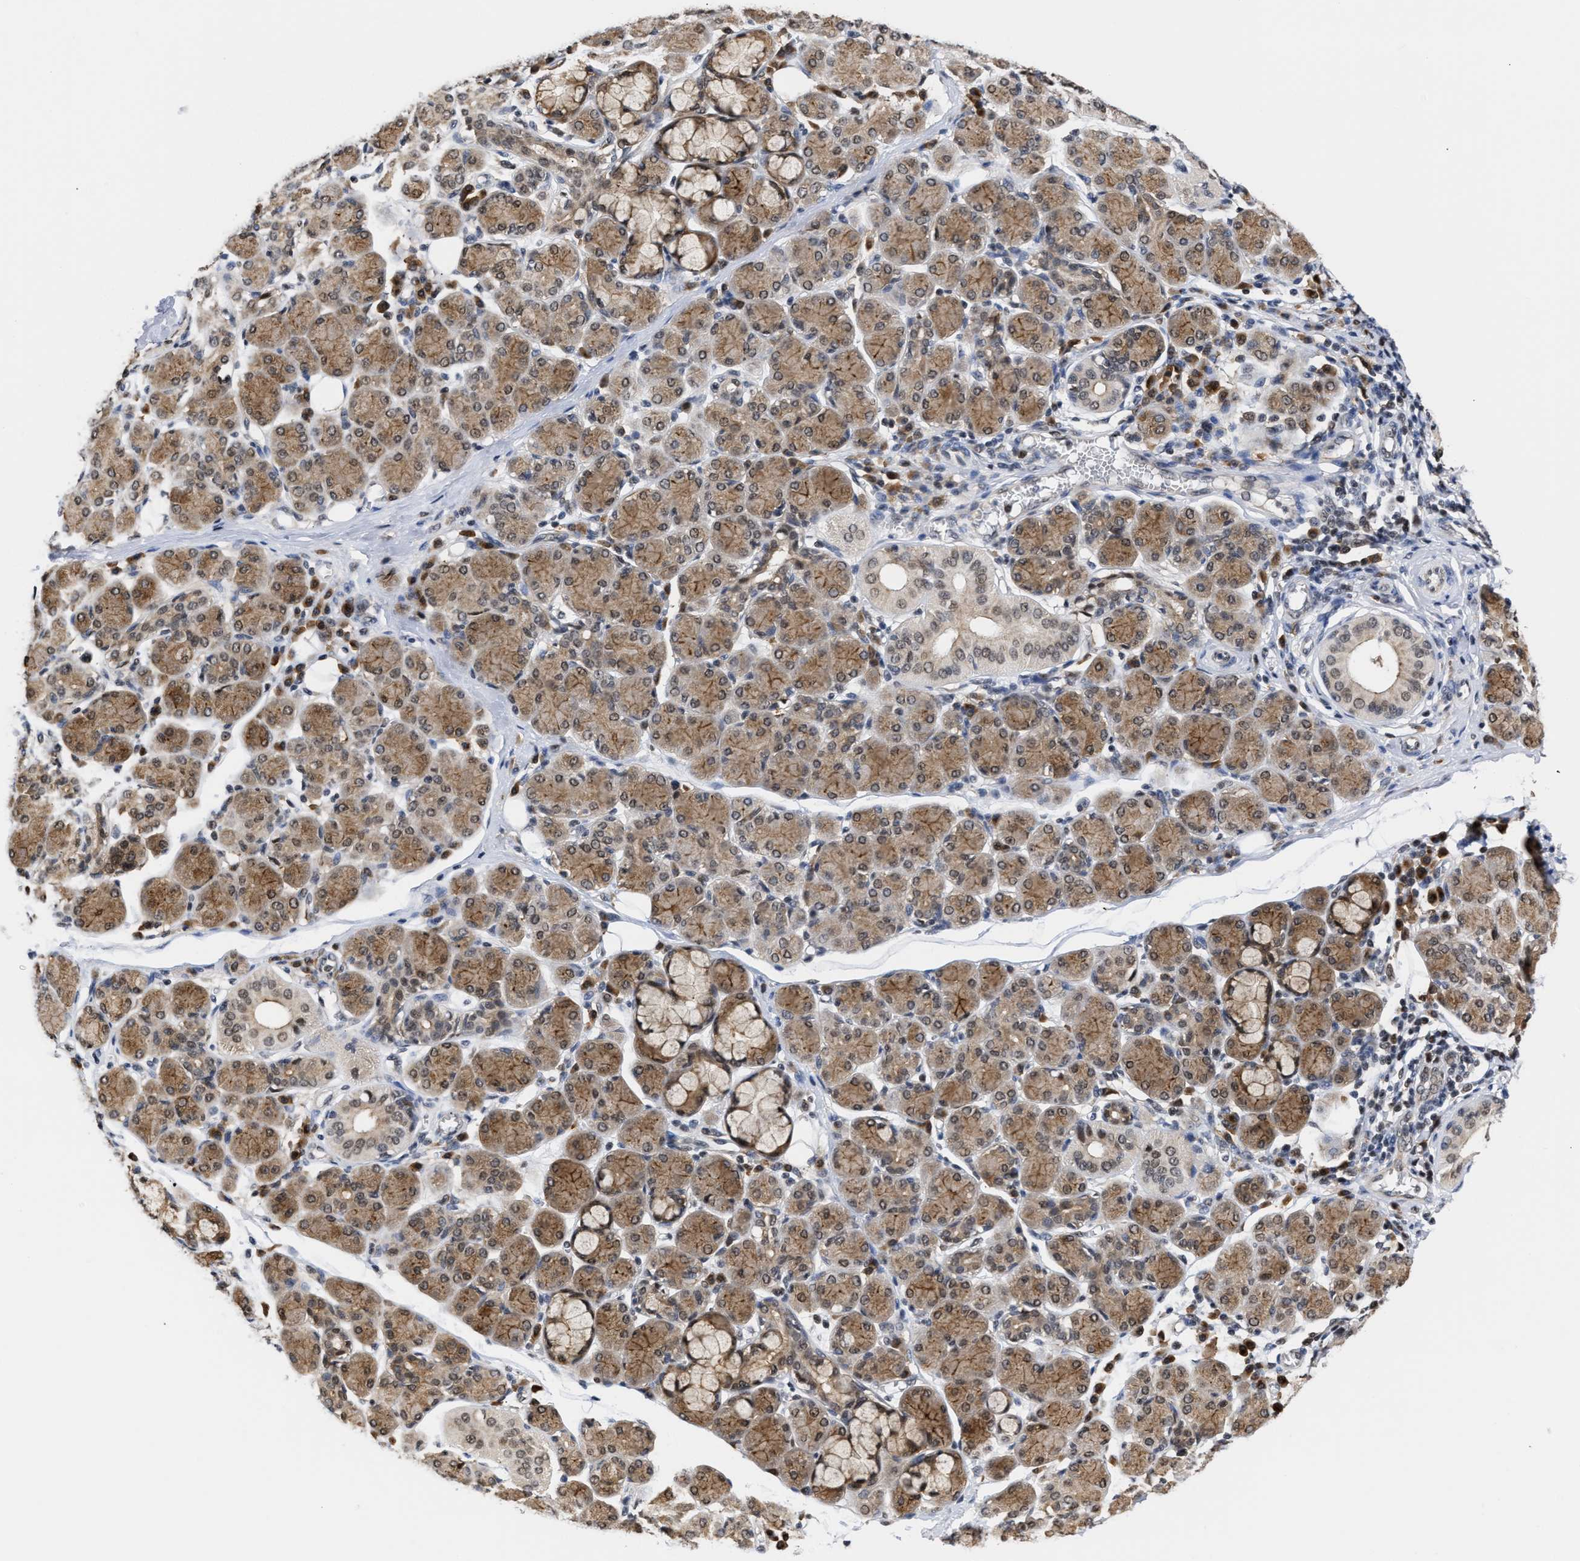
{"staining": {"intensity": "moderate", "quantity": "25%-75%", "location": "cytoplasmic/membranous,nuclear"}, "tissue": "salivary gland", "cell_type": "Glandular cells", "image_type": "normal", "snomed": [{"axis": "morphology", "description": "Normal tissue, NOS"}, {"axis": "morphology", "description": "Inflammation, NOS"}, {"axis": "topography", "description": "Lymph node"}, {"axis": "topography", "description": "Salivary gland"}], "caption": "Salivary gland stained for a protein reveals moderate cytoplasmic/membranous,nuclear positivity in glandular cells.", "gene": "CLIP2", "patient": {"sex": "male", "age": 3}}